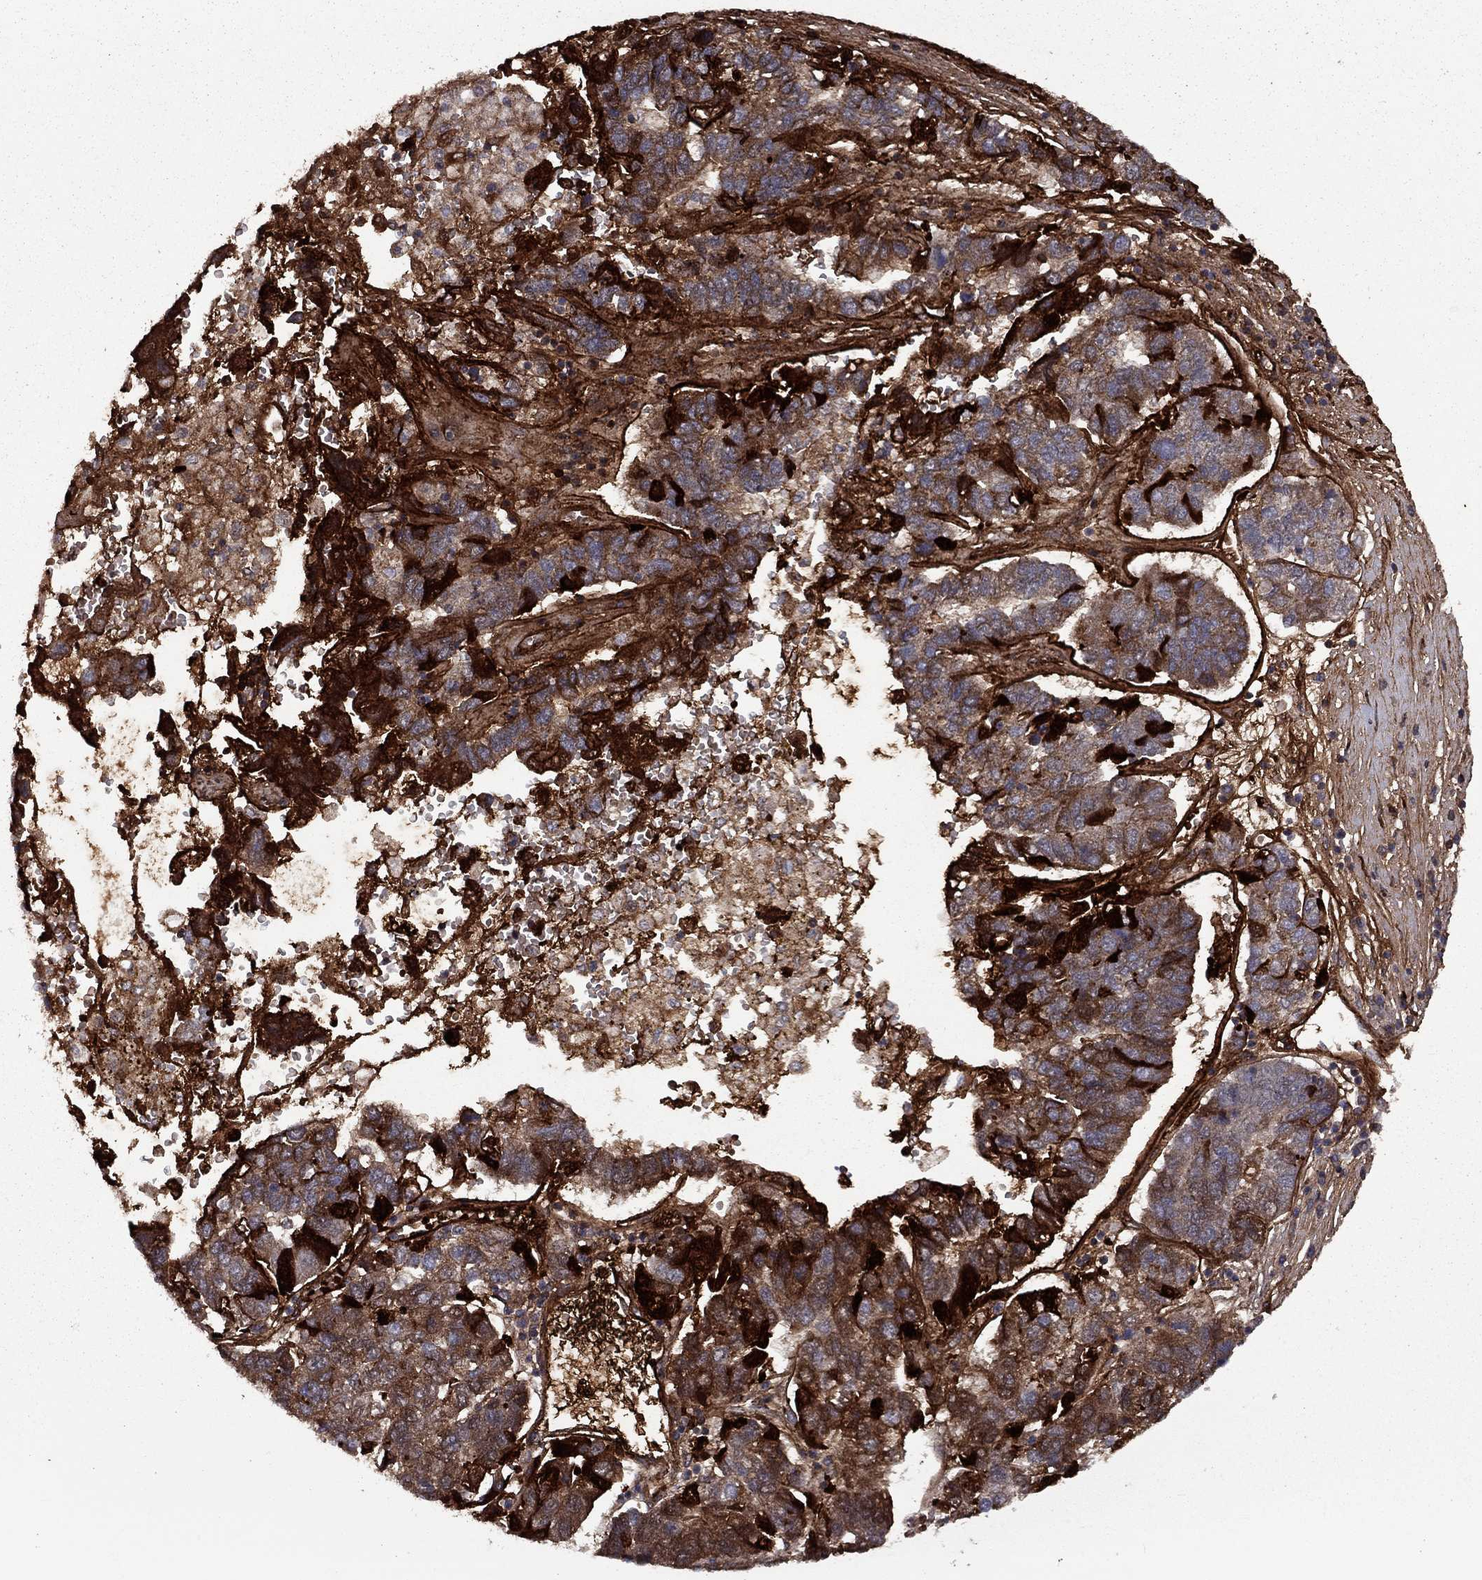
{"staining": {"intensity": "strong", "quantity": "25%-75%", "location": "cytoplasmic/membranous"}, "tissue": "pancreatic cancer", "cell_type": "Tumor cells", "image_type": "cancer", "snomed": [{"axis": "morphology", "description": "Adenocarcinoma, NOS"}, {"axis": "topography", "description": "Pancreas"}], "caption": "Immunohistochemistry of human pancreatic cancer reveals high levels of strong cytoplasmic/membranous positivity in approximately 25%-75% of tumor cells. (DAB (3,3'-diaminobenzidine) IHC with brightfield microscopy, high magnification).", "gene": "COL18A1", "patient": {"sex": "female", "age": 61}}